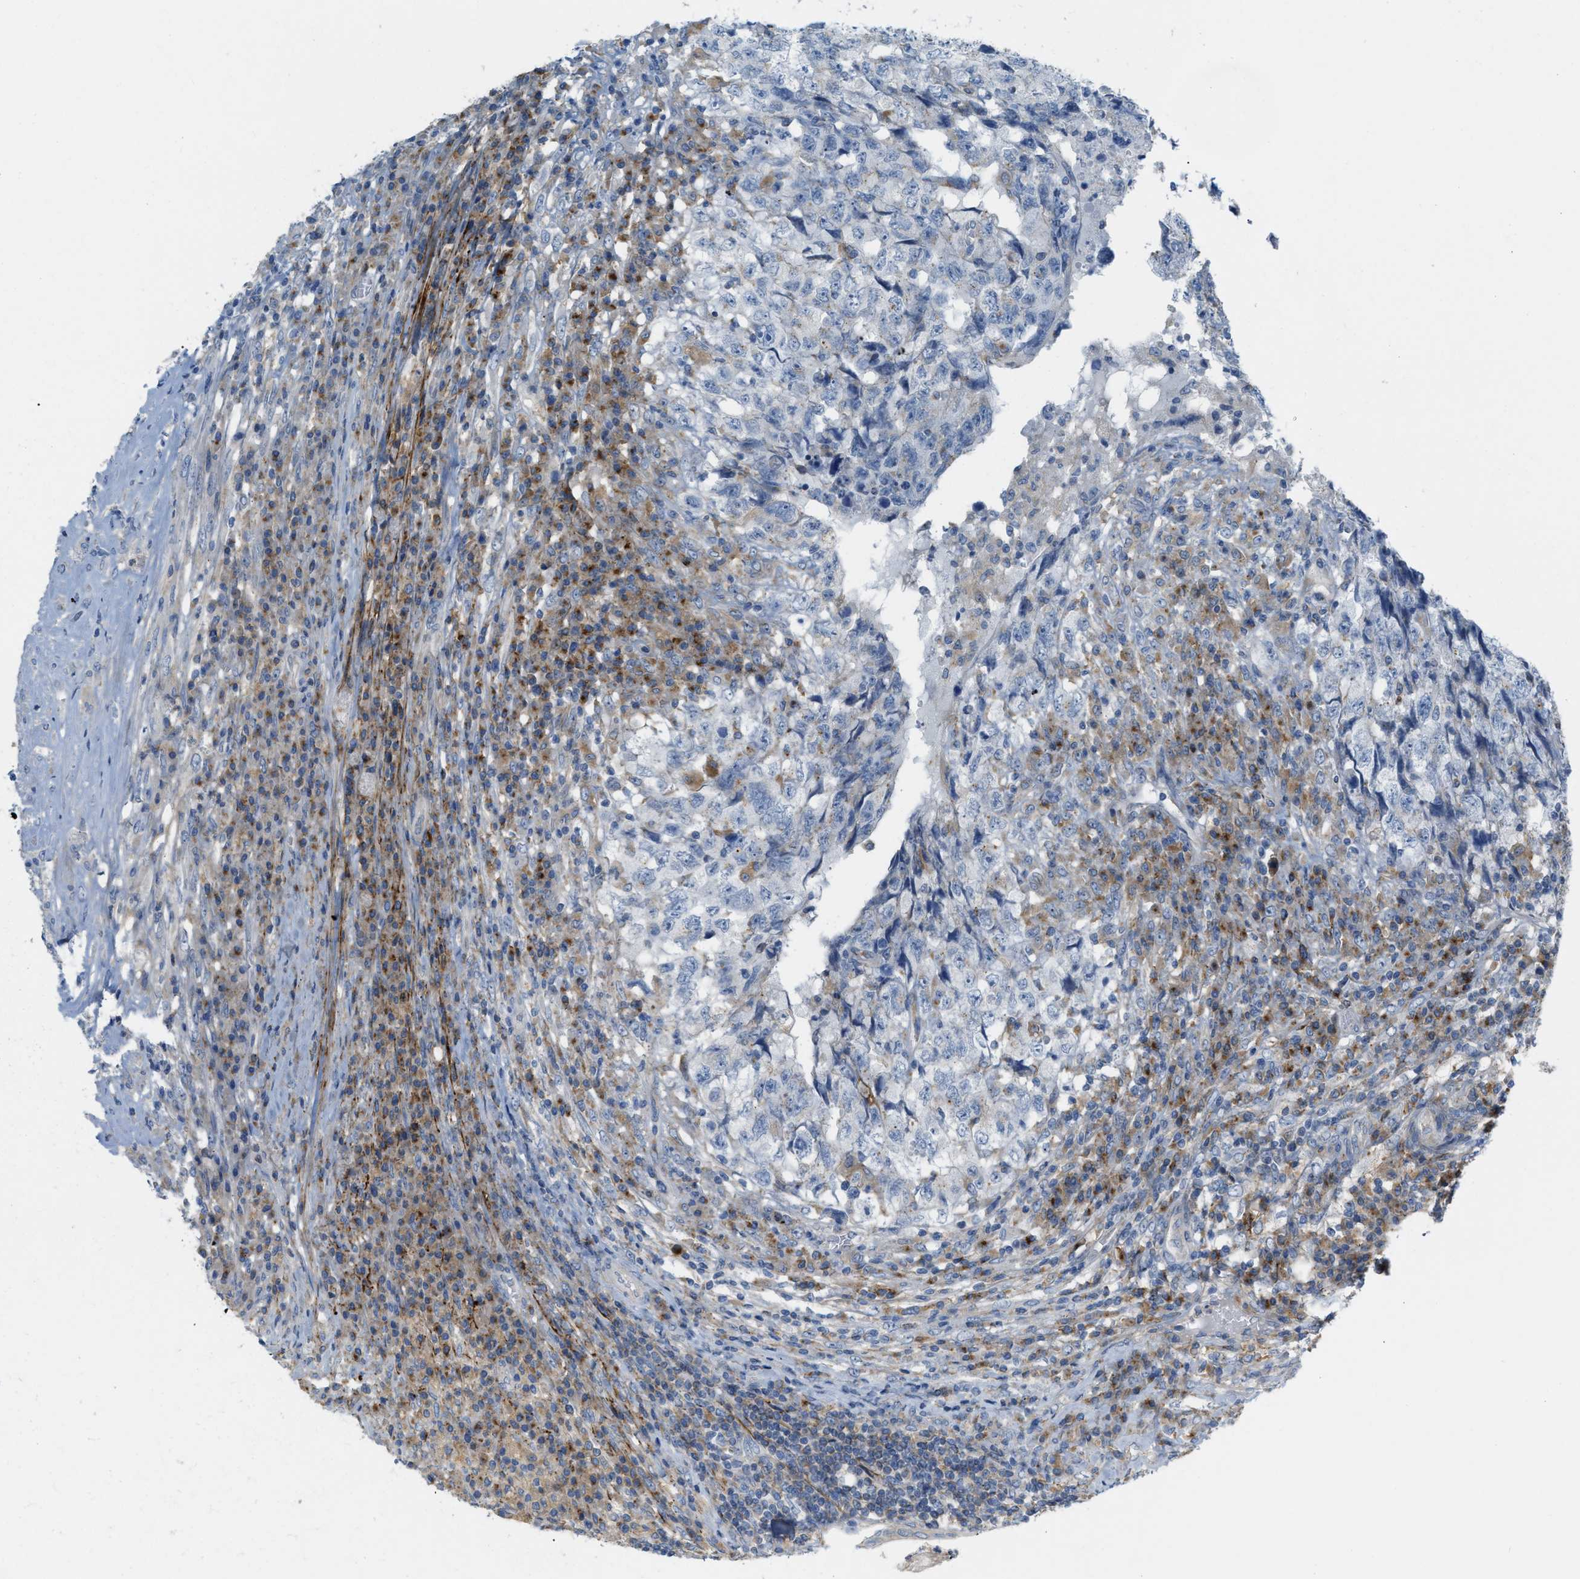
{"staining": {"intensity": "negative", "quantity": "none", "location": "none"}, "tissue": "testis cancer", "cell_type": "Tumor cells", "image_type": "cancer", "snomed": [{"axis": "morphology", "description": "Necrosis, NOS"}, {"axis": "morphology", "description": "Carcinoma, Embryonal, NOS"}, {"axis": "topography", "description": "Testis"}], "caption": "The IHC micrograph has no significant staining in tumor cells of testis embryonal carcinoma tissue. (Immunohistochemistry, brightfield microscopy, high magnification).", "gene": "LMBRD1", "patient": {"sex": "male", "age": 19}}